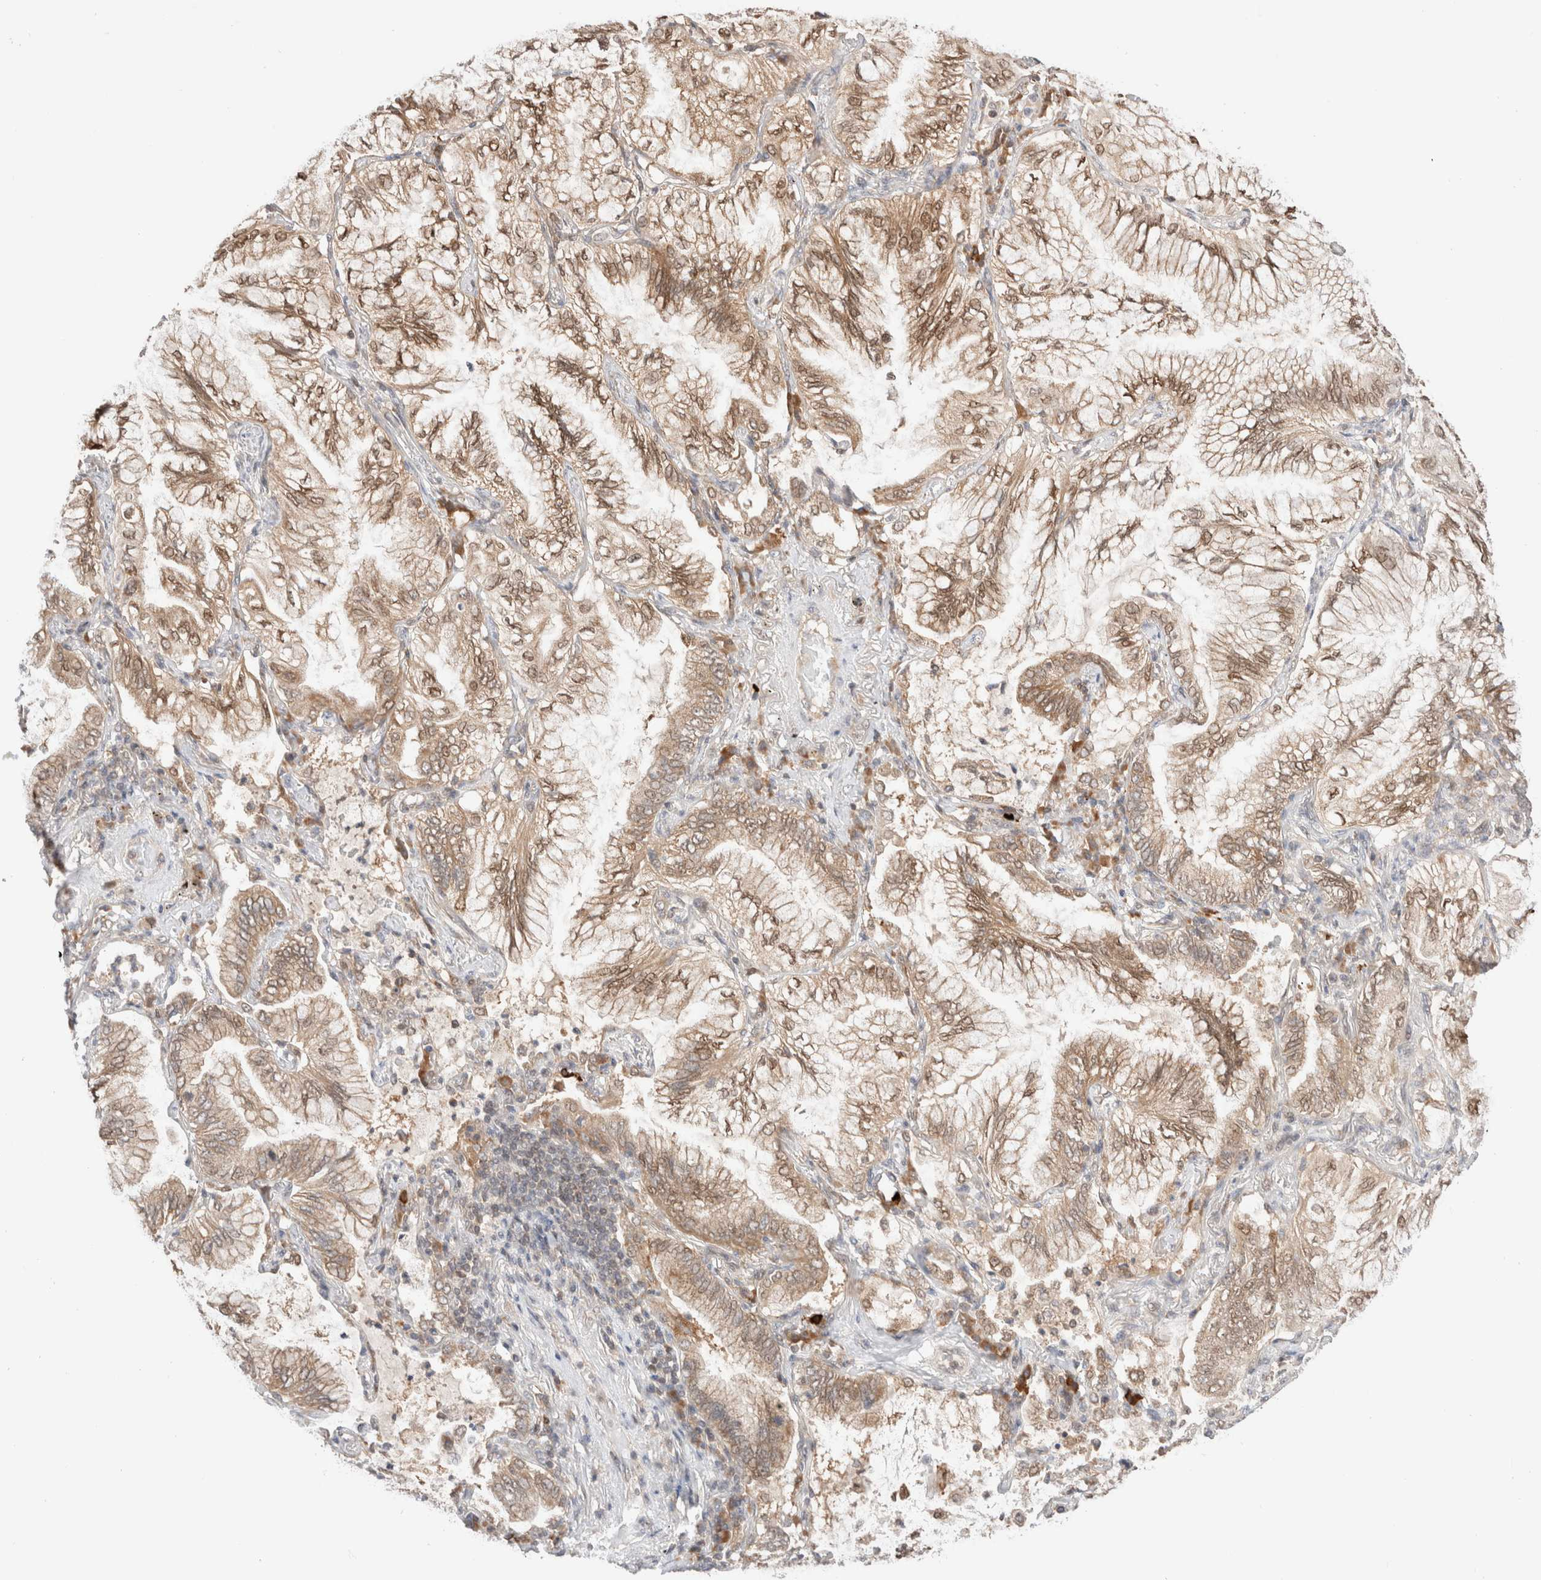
{"staining": {"intensity": "moderate", "quantity": ">75%", "location": "cytoplasmic/membranous"}, "tissue": "lung cancer", "cell_type": "Tumor cells", "image_type": "cancer", "snomed": [{"axis": "morphology", "description": "Adenocarcinoma, NOS"}, {"axis": "topography", "description": "Lung"}], "caption": "Immunohistochemical staining of human lung cancer shows medium levels of moderate cytoplasmic/membranous protein positivity in about >75% of tumor cells.", "gene": "XKR4", "patient": {"sex": "female", "age": 70}}